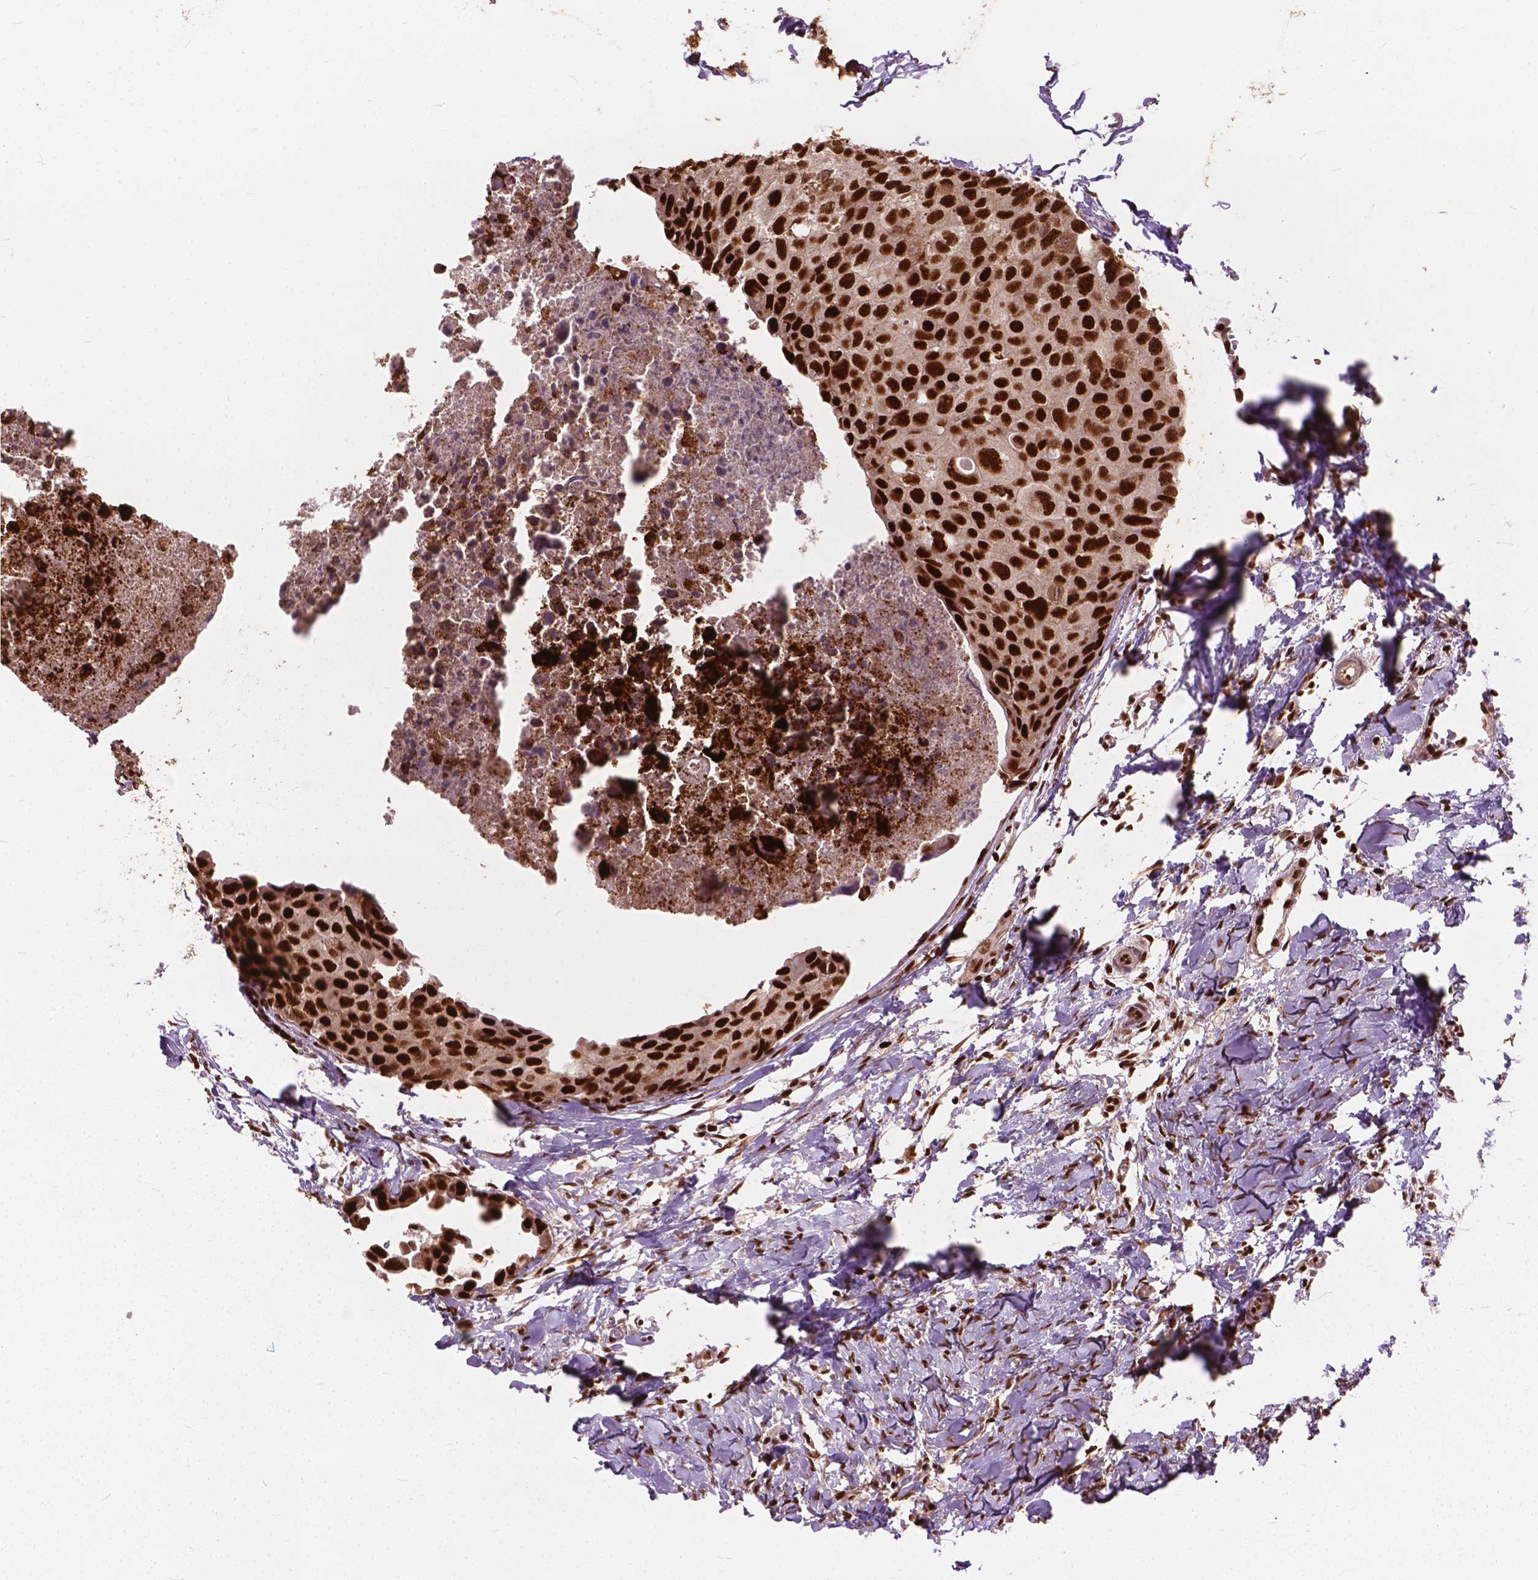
{"staining": {"intensity": "strong", "quantity": ">75%", "location": "nuclear"}, "tissue": "breast cancer", "cell_type": "Tumor cells", "image_type": "cancer", "snomed": [{"axis": "morphology", "description": "Duct carcinoma"}, {"axis": "topography", "description": "Breast"}], "caption": "About >75% of tumor cells in invasive ductal carcinoma (breast) display strong nuclear protein positivity as visualized by brown immunohistochemical staining.", "gene": "ANP32B", "patient": {"sex": "female", "age": 38}}